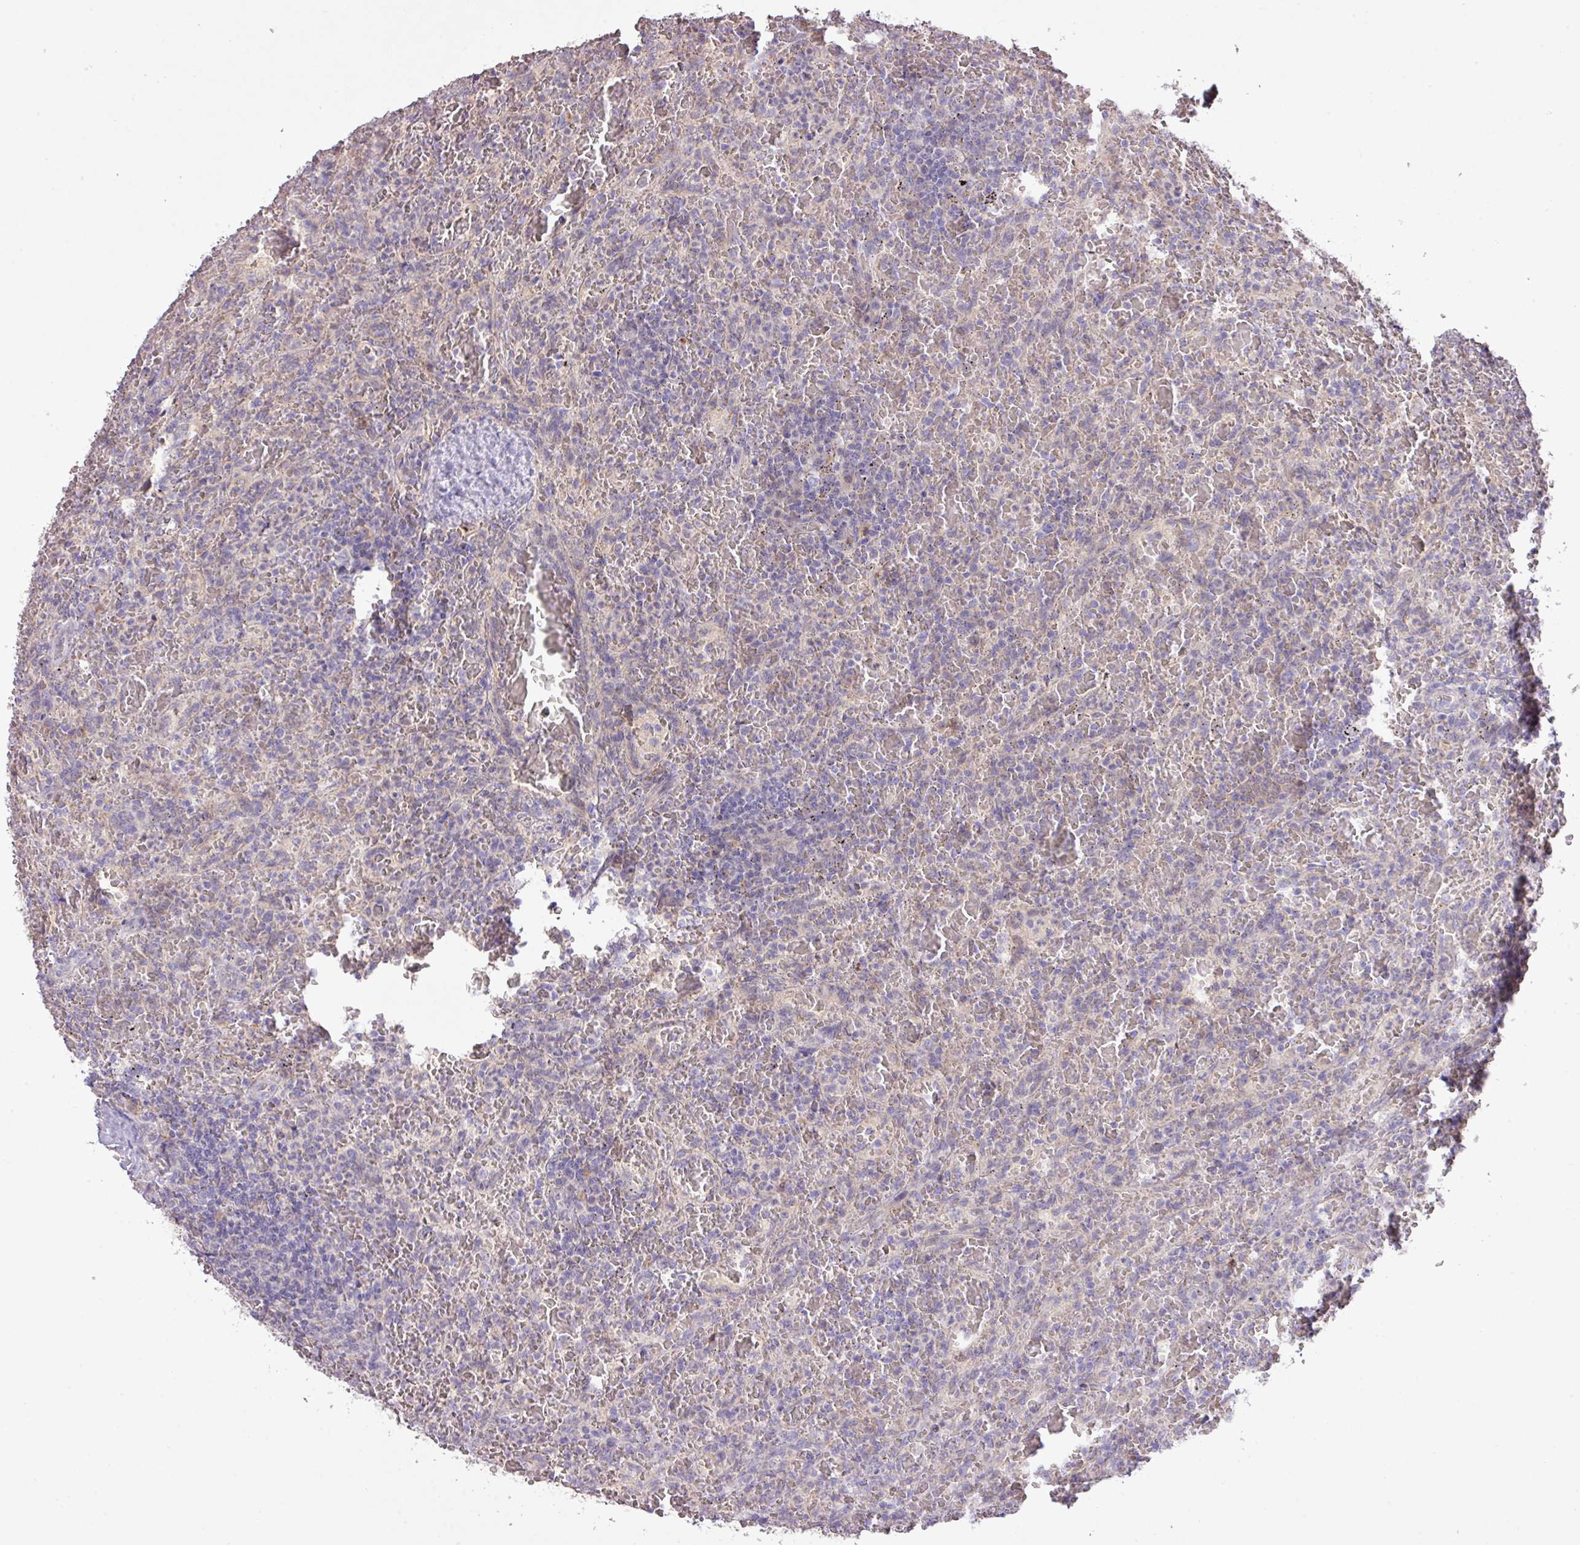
{"staining": {"intensity": "negative", "quantity": "none", "location": "none"}, "tissue": "lymphoma", "cell_type": "Tumor cells", "image_type": "cancer", "snomed": [{"axis": "morphology", "description": "Malignant lymphoma, non-Hodgkin's type, Low grade"}, {"axis": "topography", "description": "Spleen"}], "caption": "Tumor cells are negative for protein expression in human lymphoma.", "gene": "PRADC1", "patient": {"sex": "female", "age": 64}}